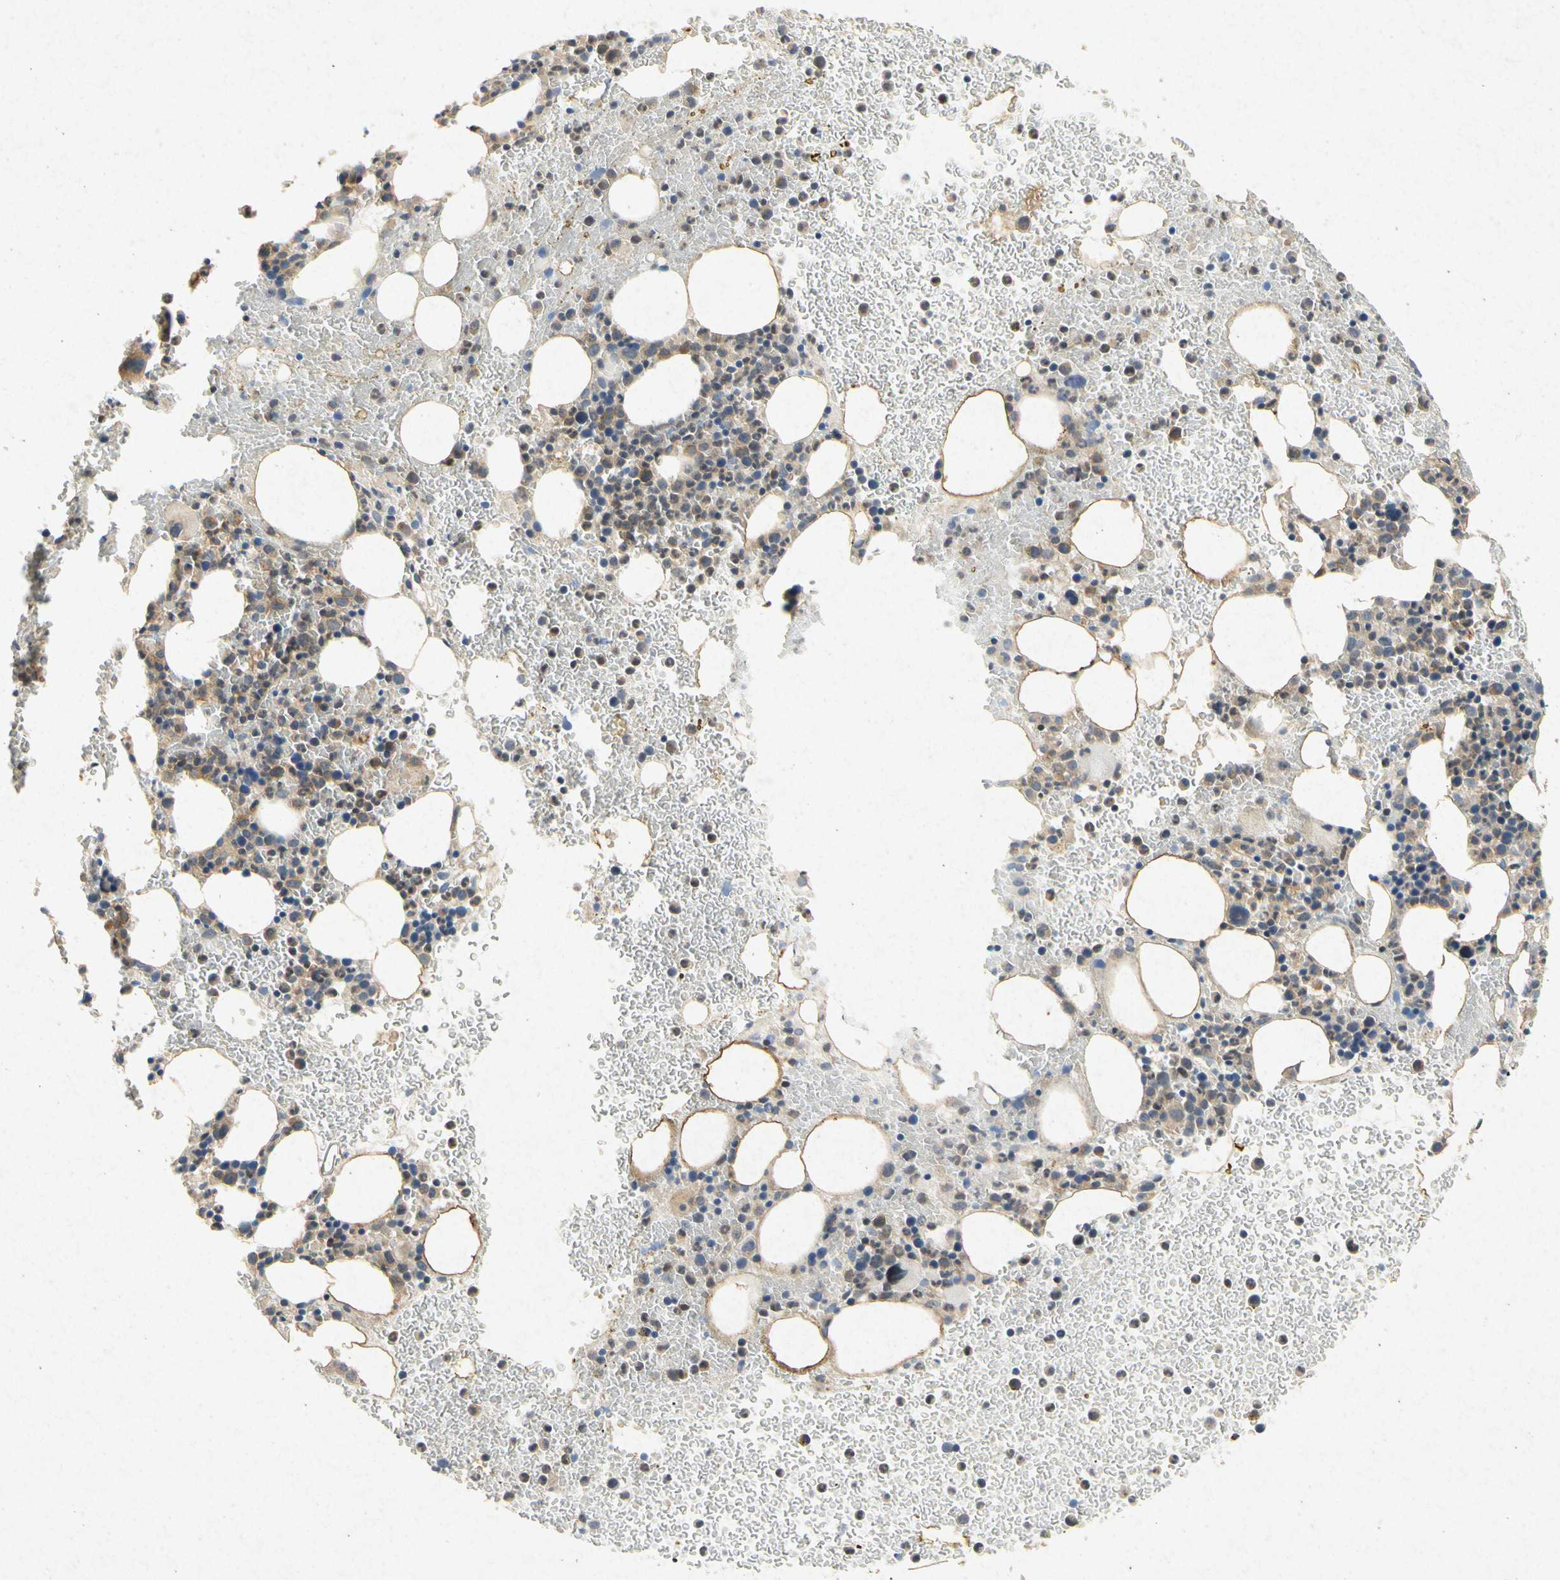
{"staining": {"intensity": "strong", "quantity": "25%-75%", "location": "cytoplasmic/membranous,nuclear"}, "tissue": "bone marrow", "cell_type": "Hematopoietic cells", "image_type": "normal", "snomed": [{"axis": "morphology", "description": "Normal tissue, NOS"}, {"axis": "morphology", "description": "Inflammation, NOS"}, {"axis": "topography", "description": "Bone marrow"}], "caption": "IHC image of benign bone marrow stained for a protein (brown), which shows high levels of strong cytoplasmic/membranous,nuclear expression in about 25%-75% of hematopoietic cells.", "gene": "RPS6KA1", "patient": {"sex": "female", "age": 54}}